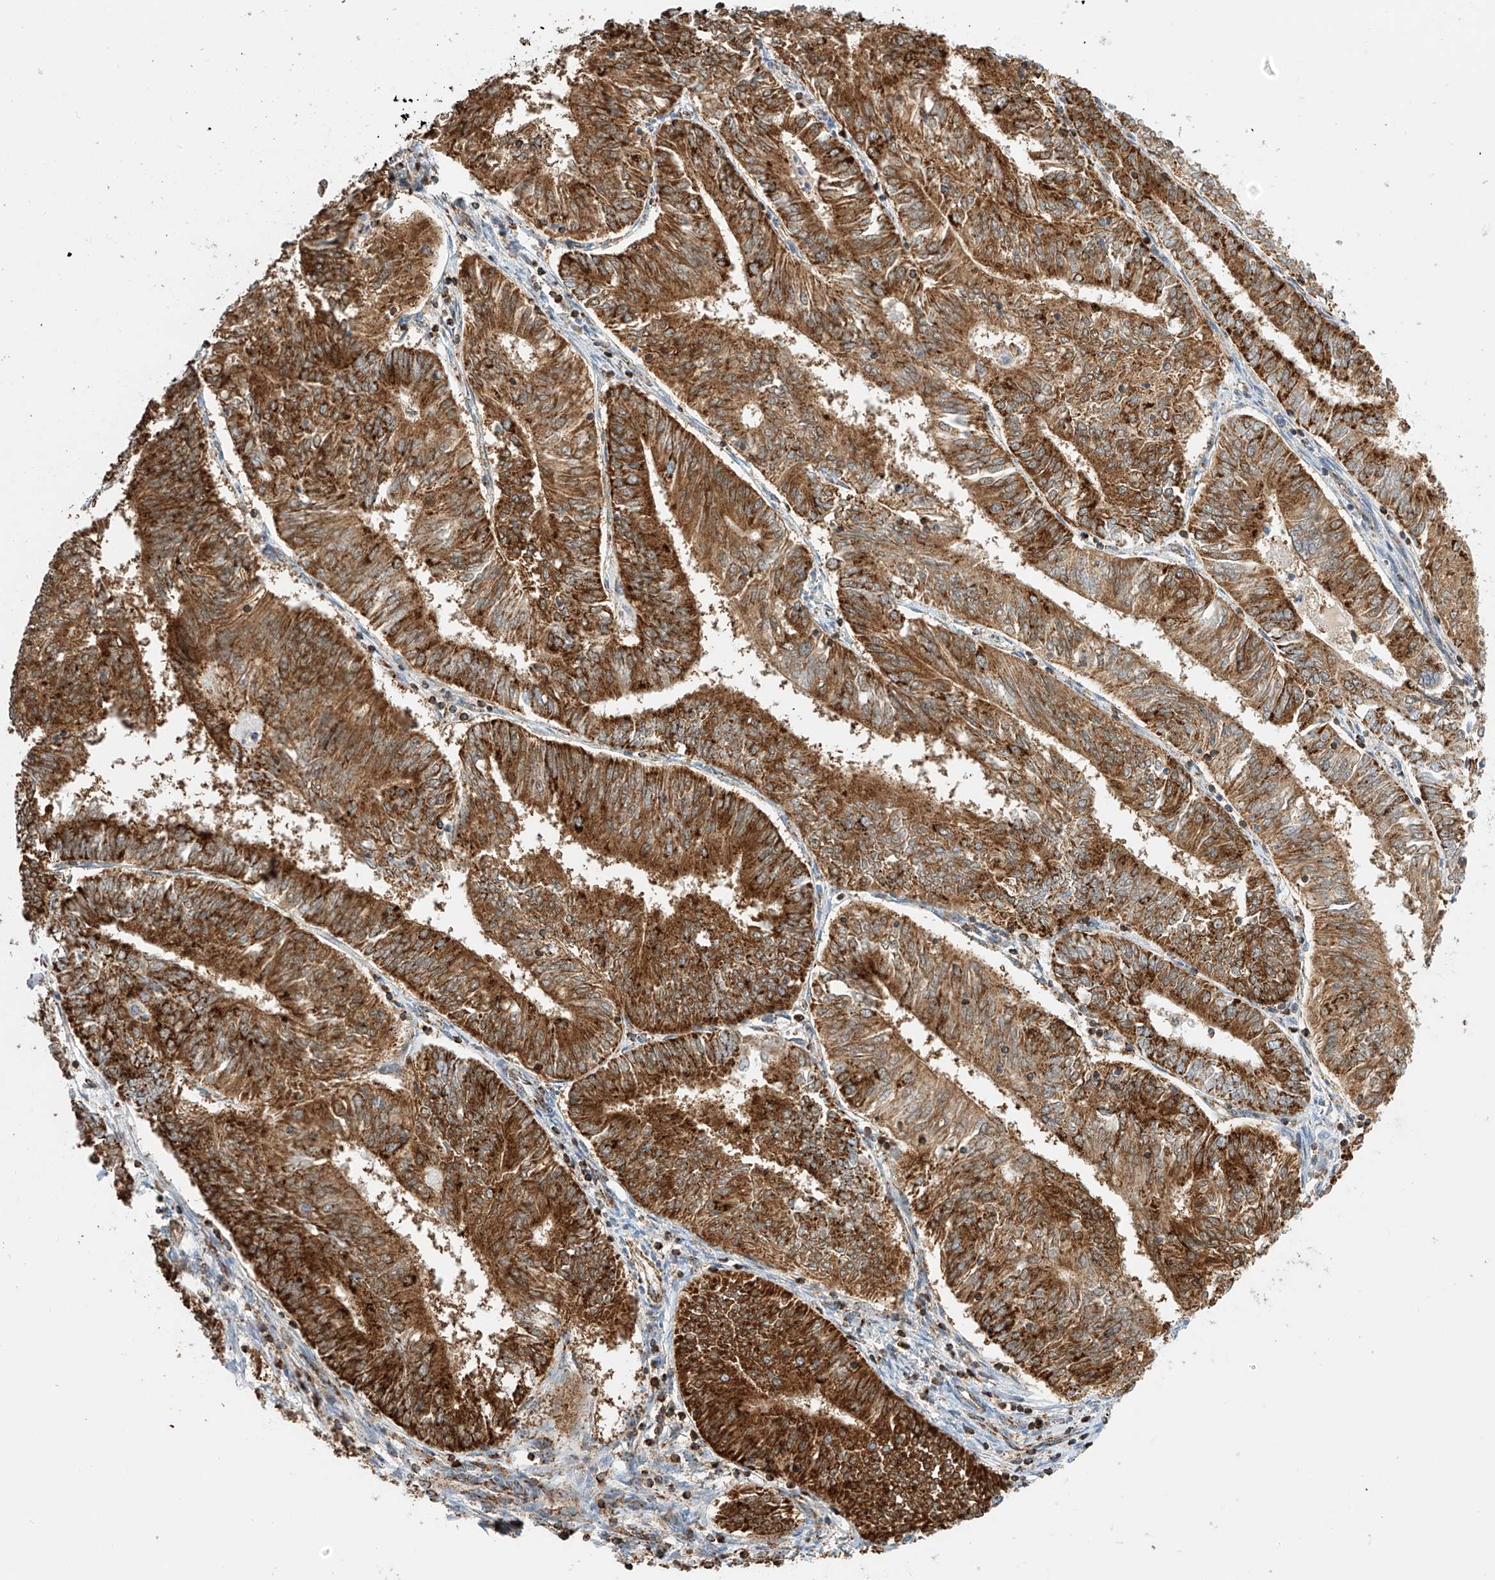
{"staining": {"intensity": "strong", "quantity": ">75%", "location": "cytoplasmic/membranous"}, "tissue": "endometrial cancer", "cell_type": "Tumor cells", "image_type": "cancer", "snomed": [{"axis": "morphology", "description": "Adenocarcinoma, NOS"}, {"axis": "topography", "description": "Endometrium"}], "caption": "DAB immunohistochemical staining of adenocarcinoma (endometrial) demonstrates strong cytoplasmic/membranous protein staining in approximately >75% of tumor cells.", "gene": "PPA2", "patient": {"sex": "female", "age": 58}}